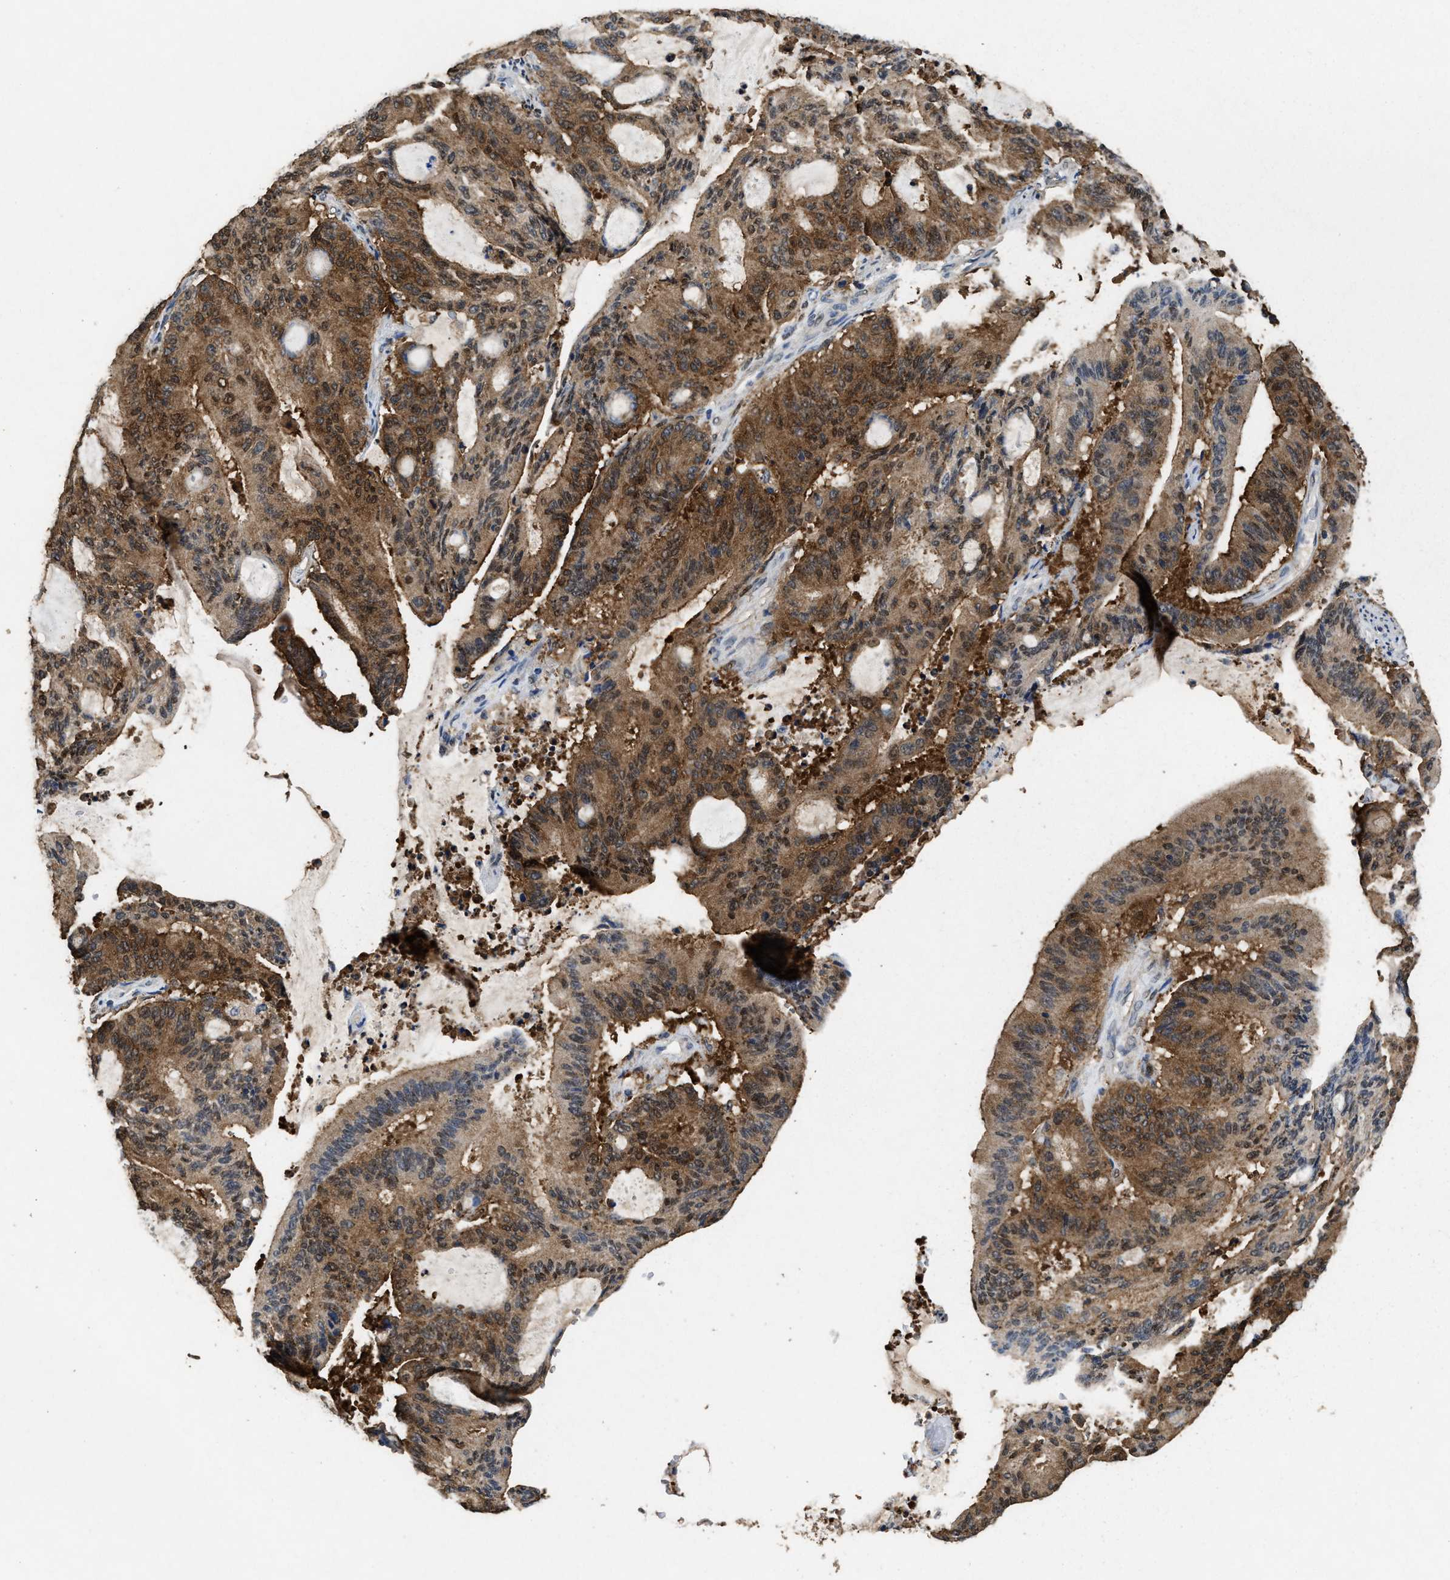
{"staining": {"intensity": "moderate", "quantity": ">75%", "location": "cytoplasmic/membranous,nuclear"}, "tissue": "liver cancer", "cell_type": "Tumor cells", "image_type": "cancer", "snomed": [{"axis": "morphology", "description": "Cholangiocarcinoma"}, {"axis": "topography", "description": "Liver"}], "caption": "The image displays a brown stain indicating the presence of a protein in the cytoplasmic/membranous and nuclear of tumor cells in liver cancer (cholangiocarcinoma).", "gene": "ACAT2", "patient": {"sex": "female", "age": 73}}